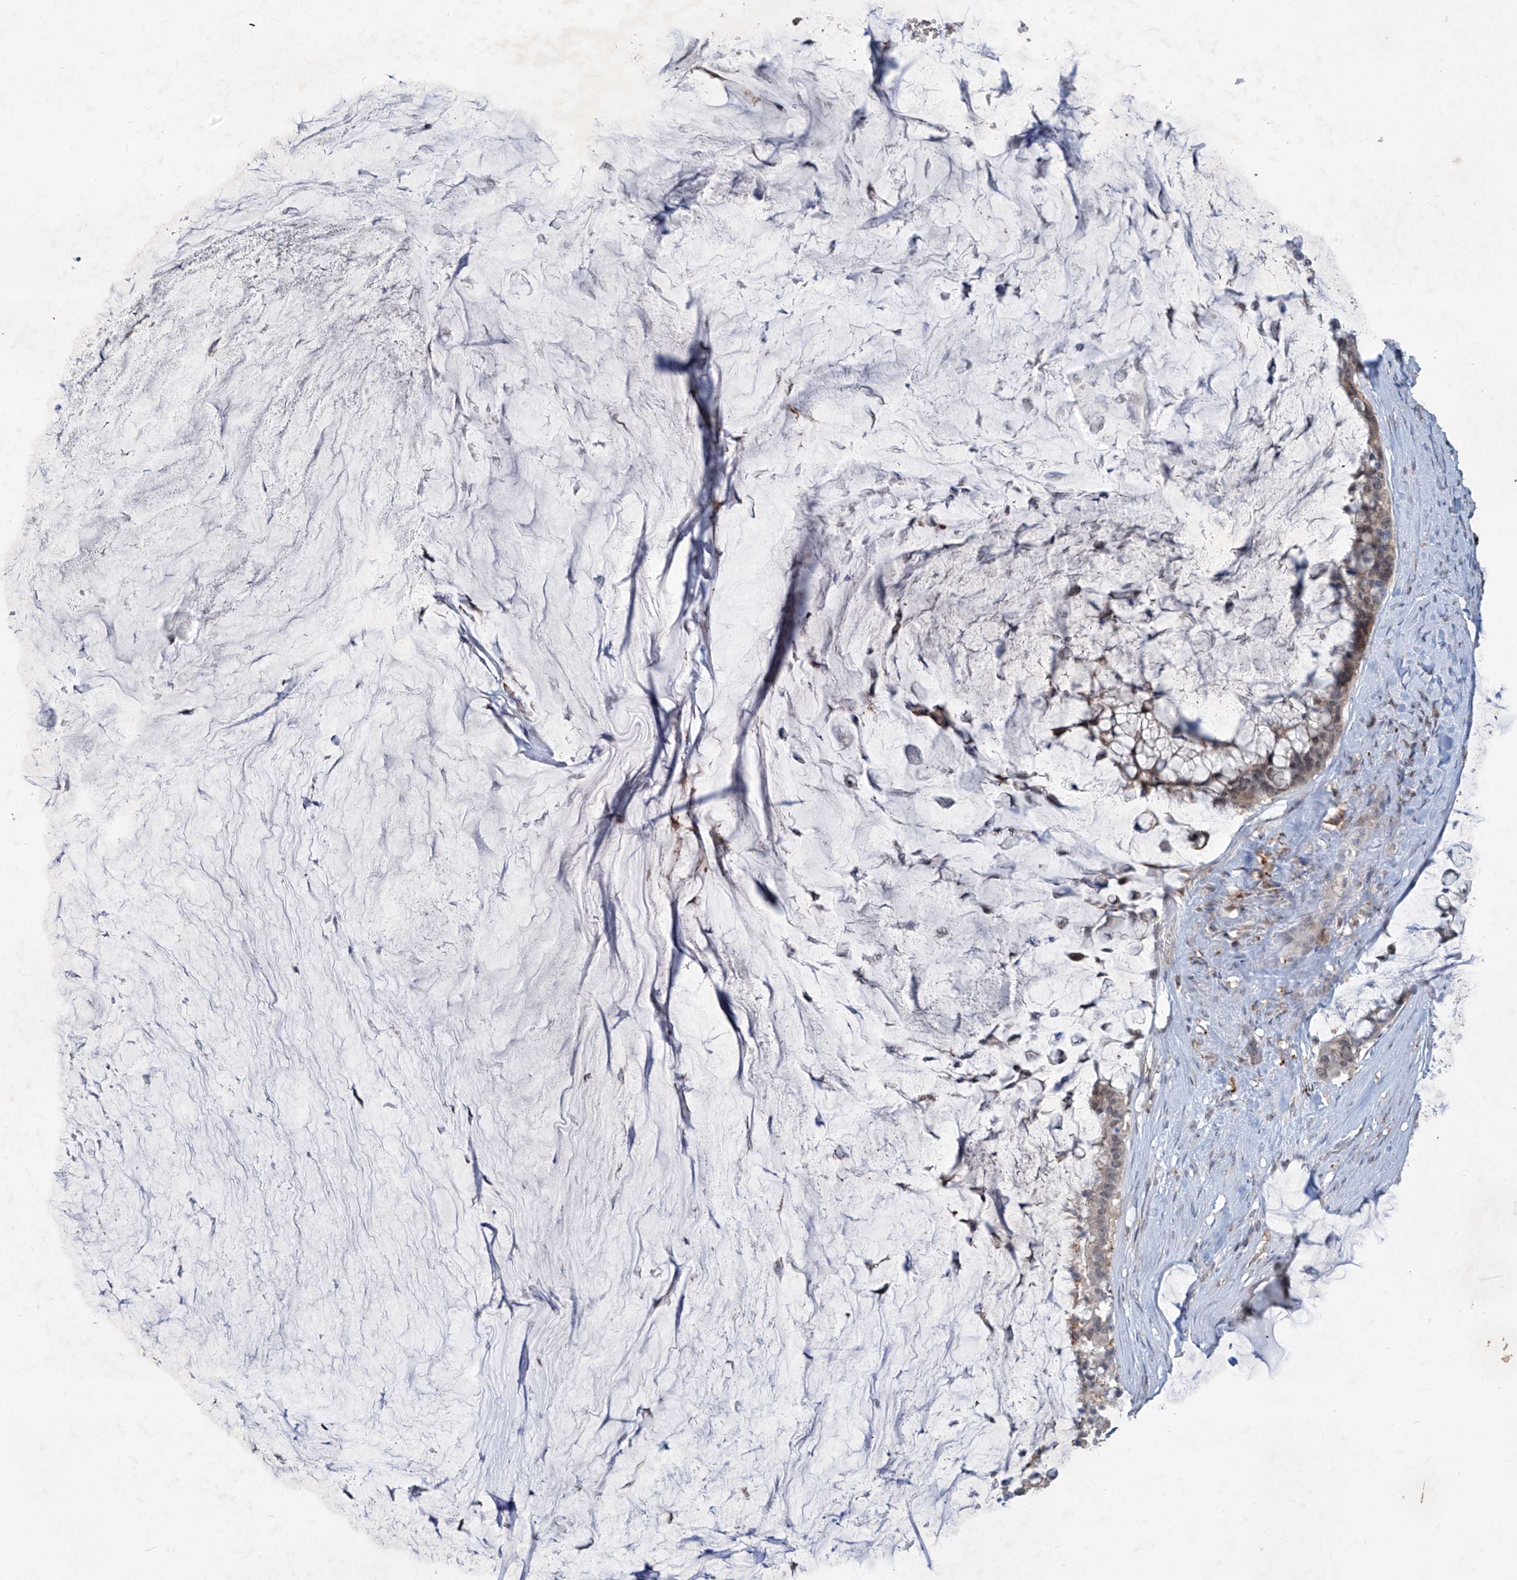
{"staining": {"intensity": "weak", "quantity": "<25%", "location": "cytoplasmic/membranous"}, "tissue": "pancreatic cancer", "cell_type": "Tumor cells", "image_type": "cancer", "snomed": [{"axis": "morphology", "description": "Adenocarcinoma, NOS"}, {"axis": "topography", "description": "Pancreas"}], "caption": "This histopathology image is of pancreatic cancer (adenocarcinoma) stained with immunohistochemistry (IHC) to label a protein in brown with the nuclei are counter-stained blue. There is no positivity in tumor cells.", "gene": "ZBTB48", "patient": {"sex": "male", "age": 41}}